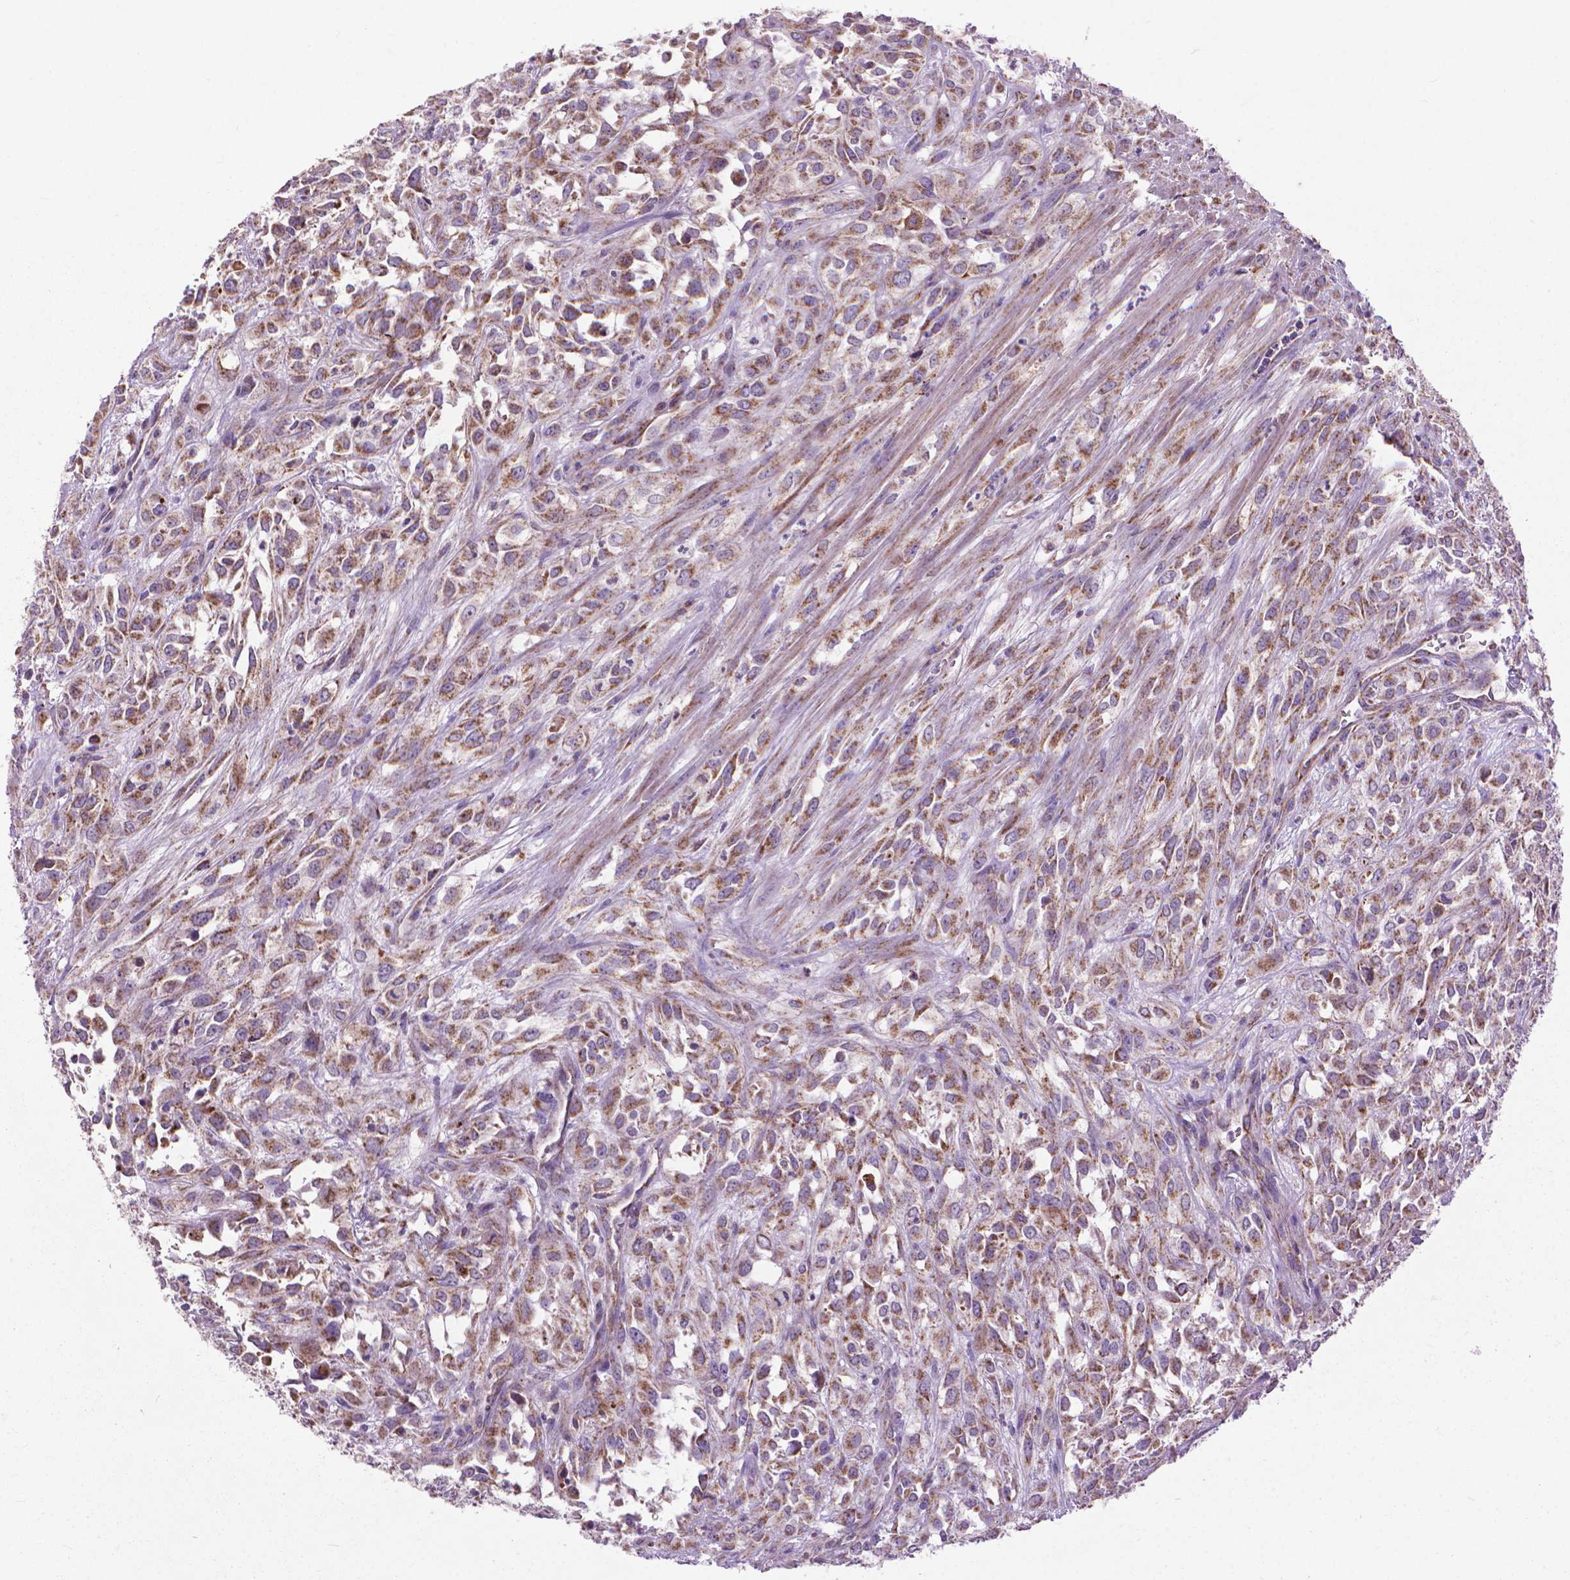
{"staining": {"intensity": "strong", "quantity": "25%-75%", "location": "cytoplasmic/membranous"}, "tissue": "urothelial cancer", "cell_type": "Tumor cells", "image_type": "cancer", "snomed": [{"axis": "morphology", "description": "Urothelial carcinoma, High grade"}, {"axis": "topography", "description": "Urinary bladder"}], "caption": "This histopathology image displays immunohistochemistry (IHC) staining of urothelial cancer, with high strong cytoplasmic/membranous staining in approximately 25%-75% of tumor cells.", "gene": "VDAC1", "patient": {"sex": "male", "age": 67}}